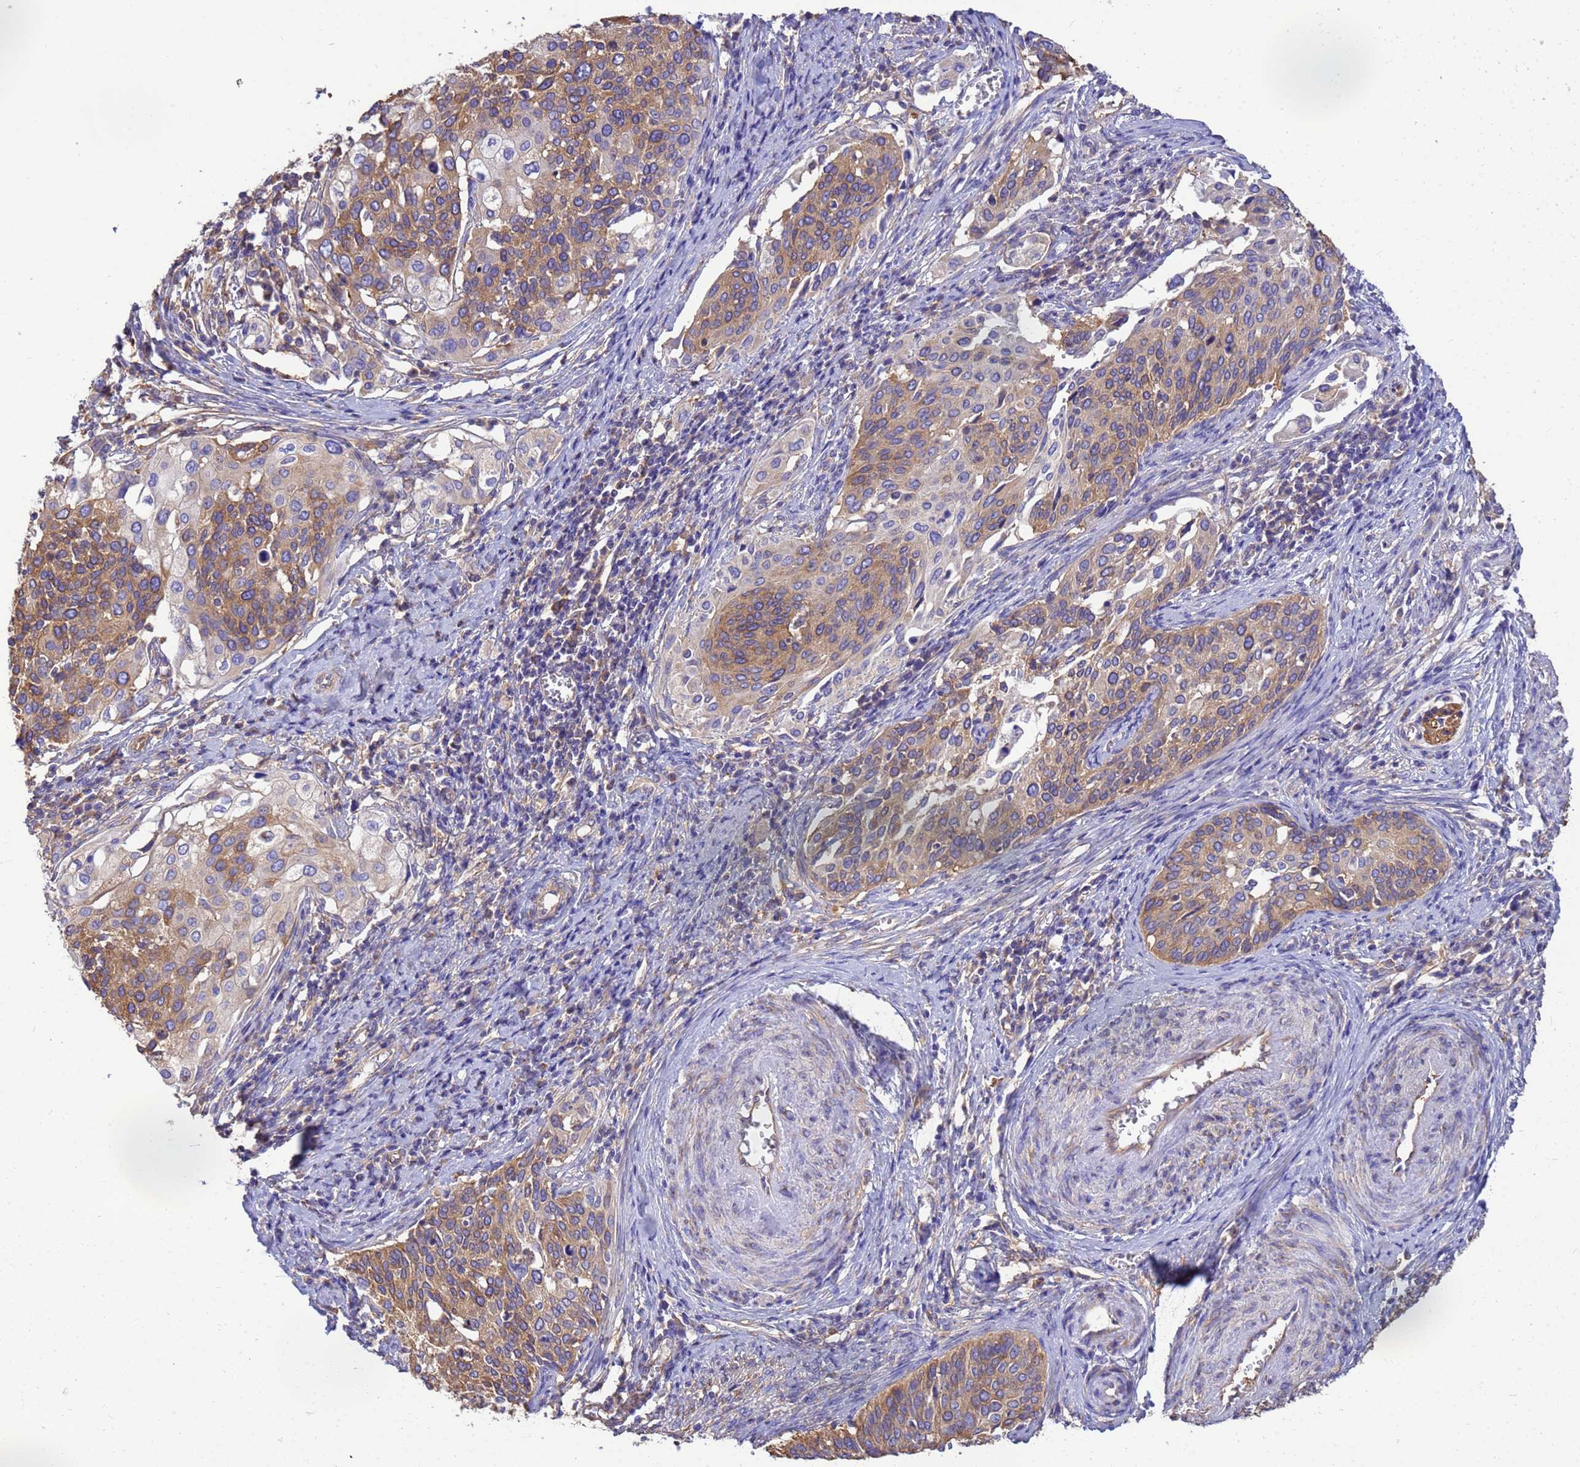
{"staining": {"intensity": "moderate", "quantity": ">75%", "location": "cytoplasmic/membranous"}, "tissue": "cervical cancer", "cell_type": "Tumor cells", "image_type": "cancer", "snomed": [{"axis": "morphology", "description": "Squamous cell carcinoma, NOS"}, {"axis": "topography", "description": "Cervix"}], "caption": "Cervical squamous cell carcinoma stained with a brown dye demonstrates moderate cytoplasmic/membranous positive expression in about >75% of tumor cells.", "gene": "TUBB1", "patient": {"sex": "female", "age": 44}}